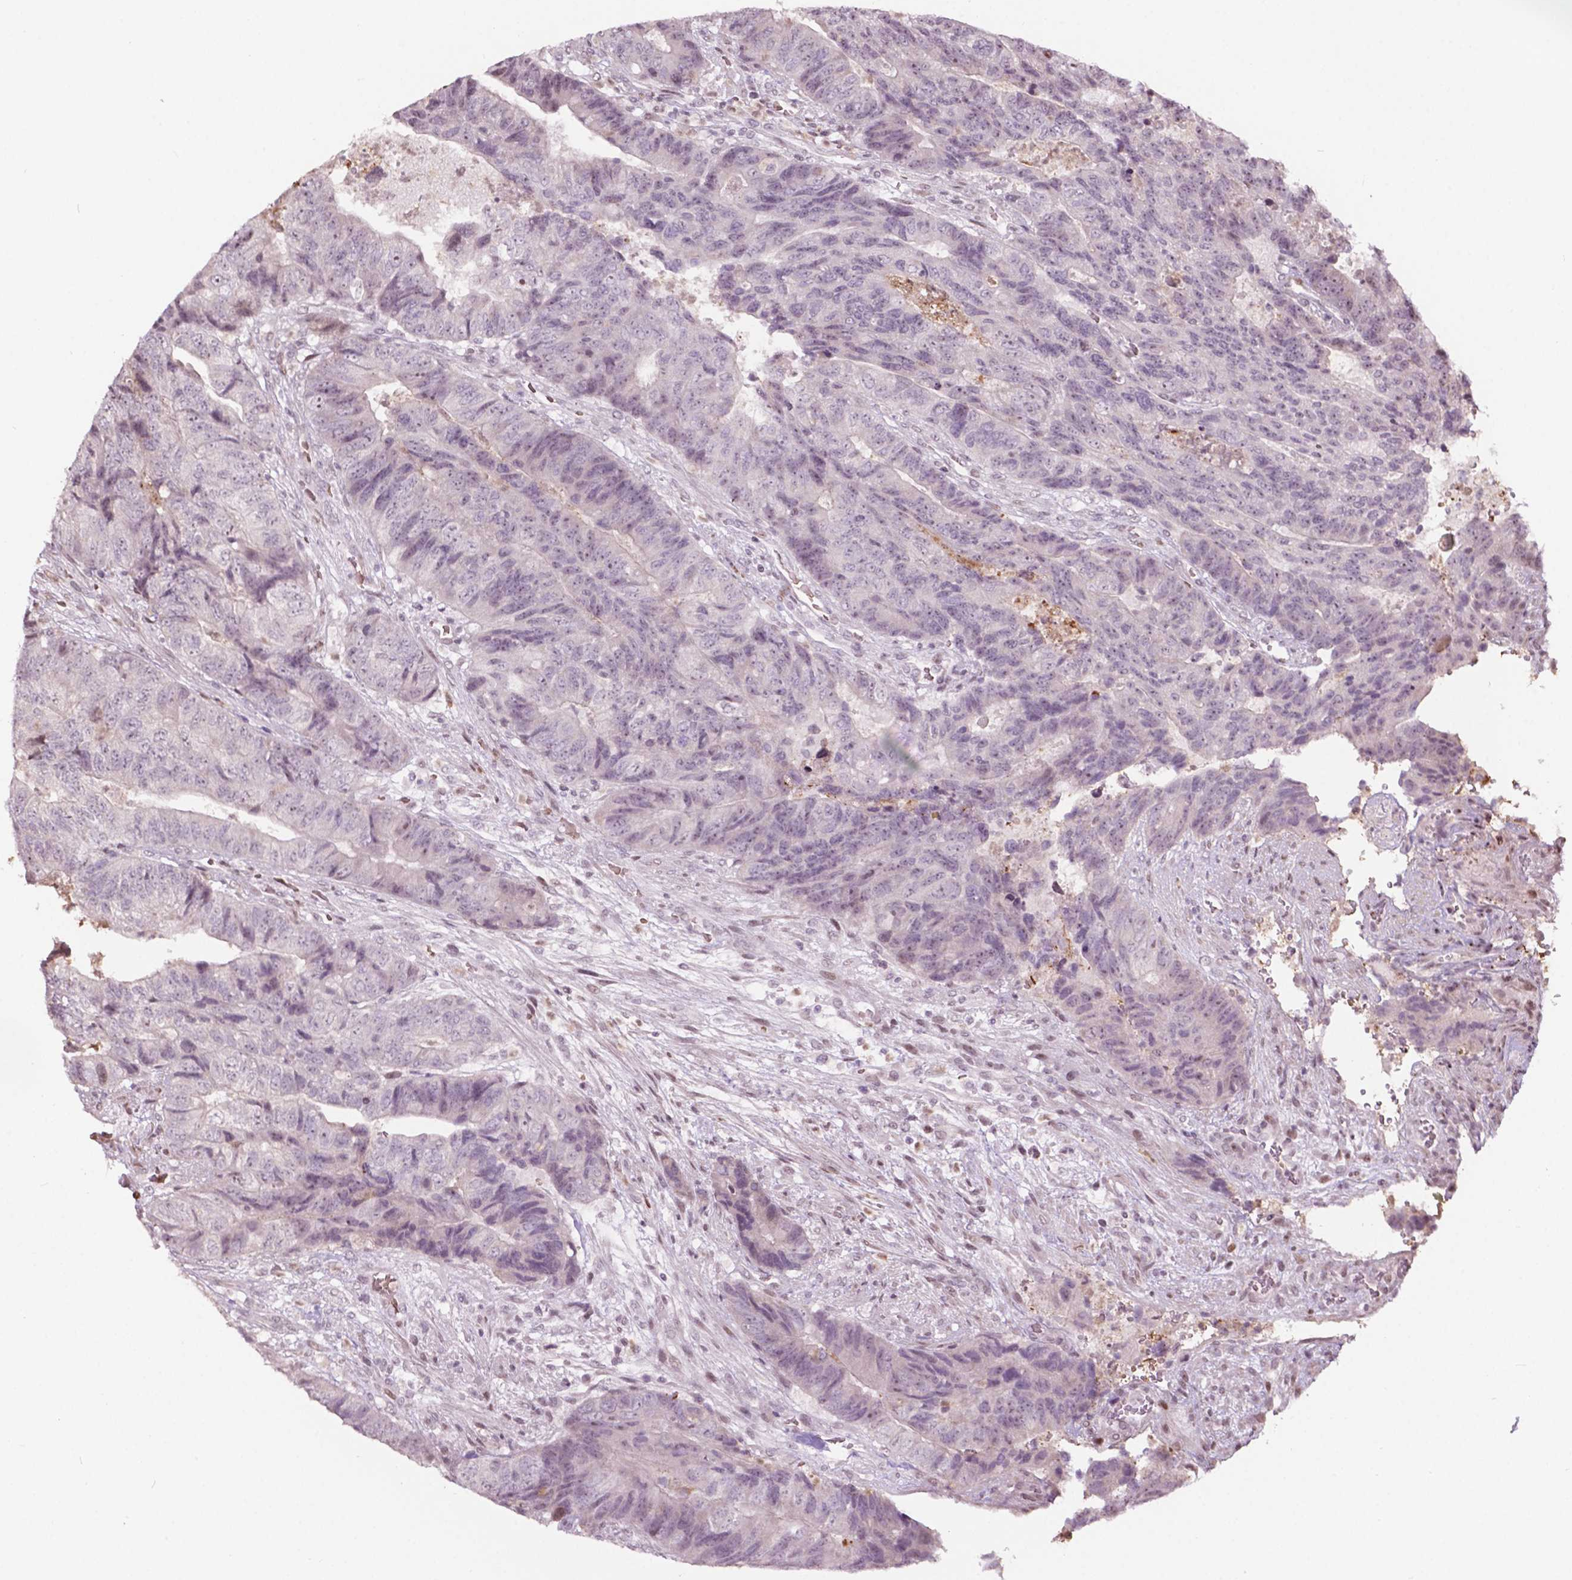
{"staining": {"intensity": "negative", "quantity": "none", "location": "none"}, "tissue": "colorectal cancer", "cell_type": "Tumor cells", "image_type": "cancer", "snomed": [{"axis": "morphology", "description": "Normal tissue, NOS"}, {"axis": "morphology", "description": "Adenocarcinoma, NOS"}, {"axis": "topography", "description": "Colon"}], "caption": "Tumor cells show no significant staining in colorectal cancer (adenocarcinoma).", "gene": "PTPN18", "patient": {"sex": "female", "age": 48}}